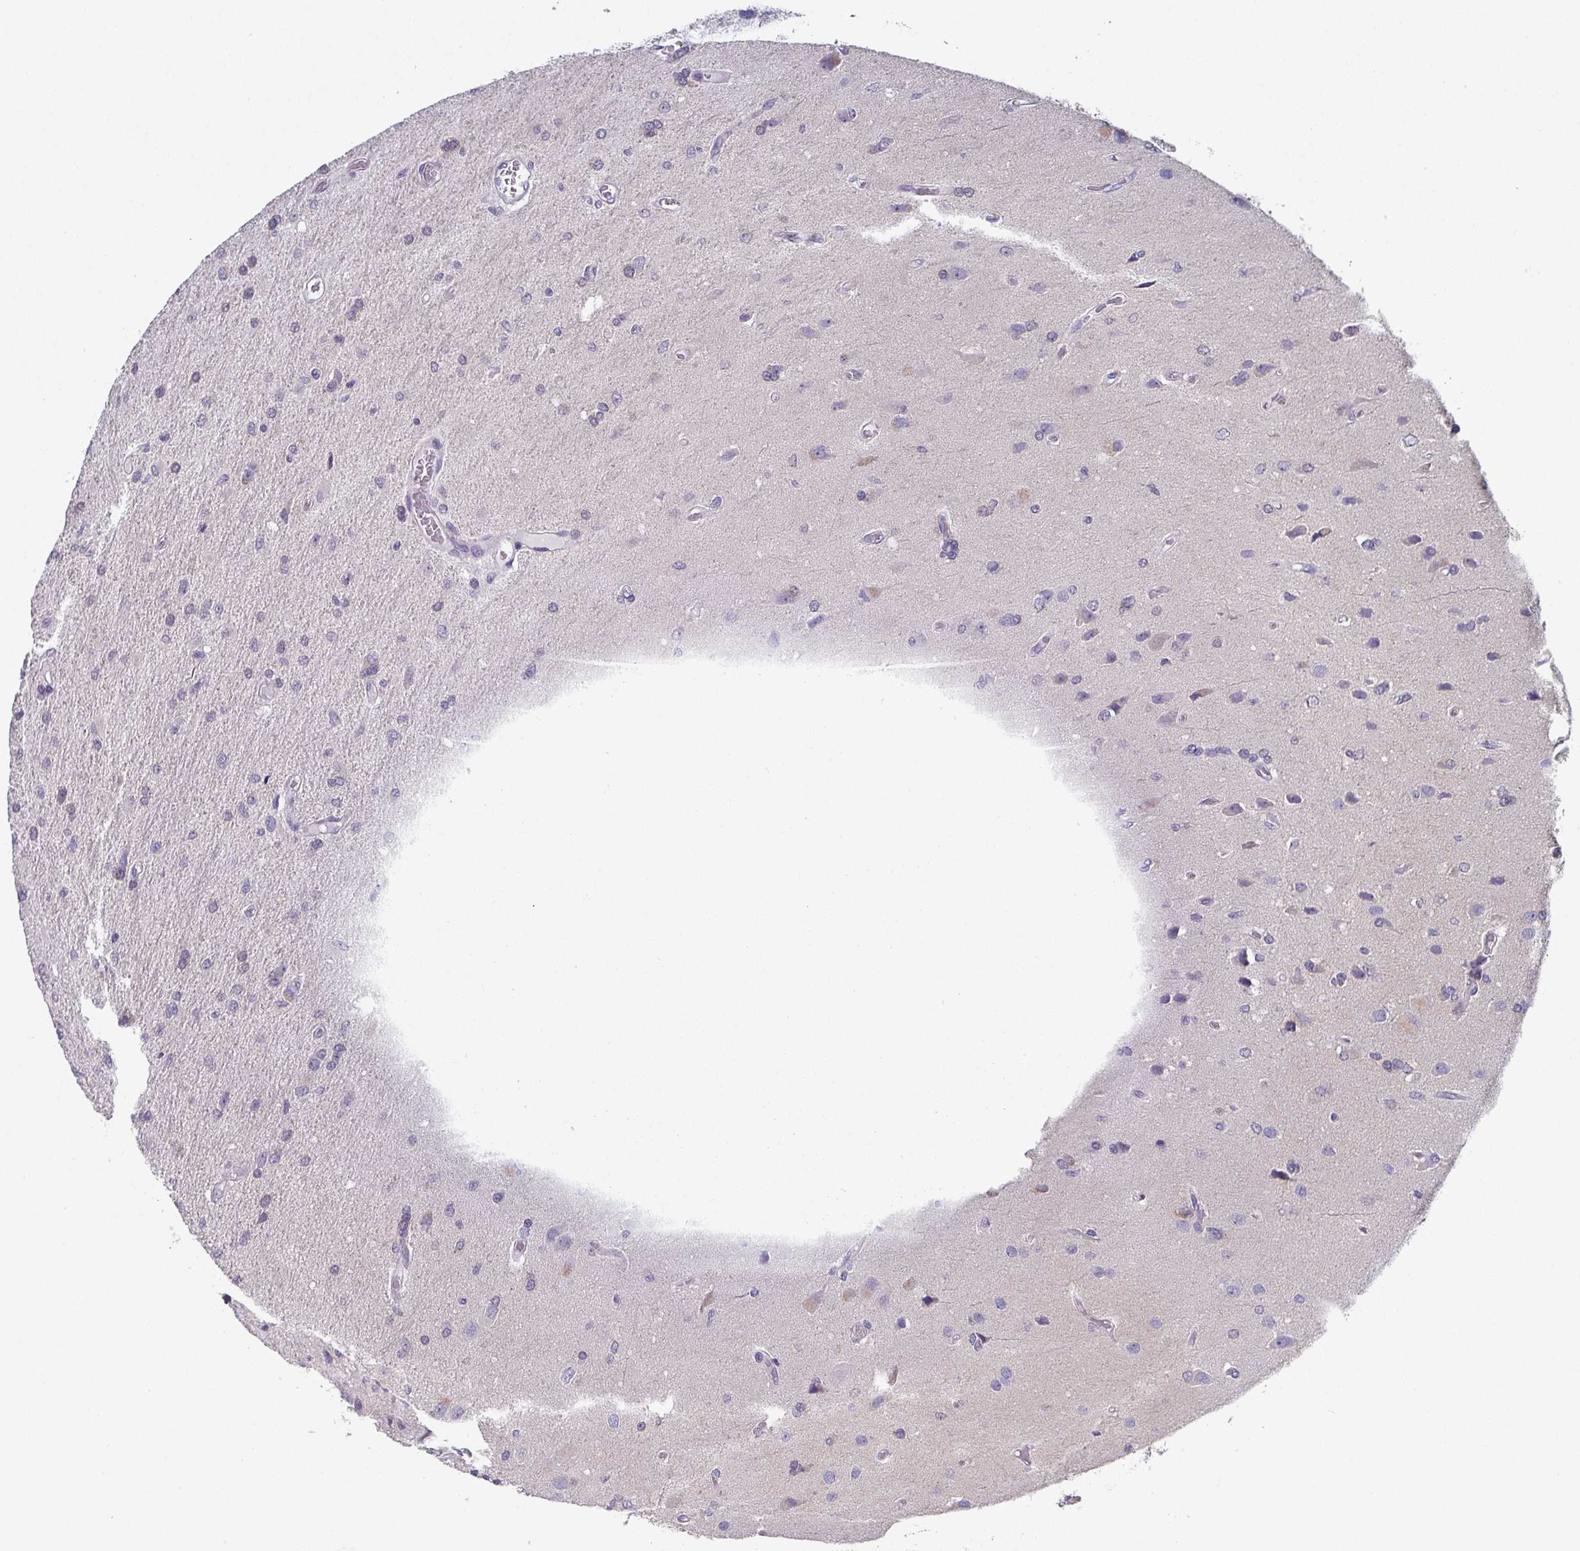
{"staining": {"intensity": "negative", "quantity": "none", "location": "none"}, "tissue": "glioma", "cell_type": "Tumor cells", "image_type": "cancer", "snomed": [{"axis": "morphology", "description": "Glioma, malignant, High grade"}, {"axis": "topography", "description": "Brain"}], "caption": "A histopathology image of human malignant high-grade glioma is negative for staining in tumor cells. The staining was performed using DAB to visualize the protein expression in brown, while the nuclei were stained in blue with hematoxylin (Magnification: 20x).", "gene": "DCAF12L2", "patient": {"sex": "female", "age": 70}}